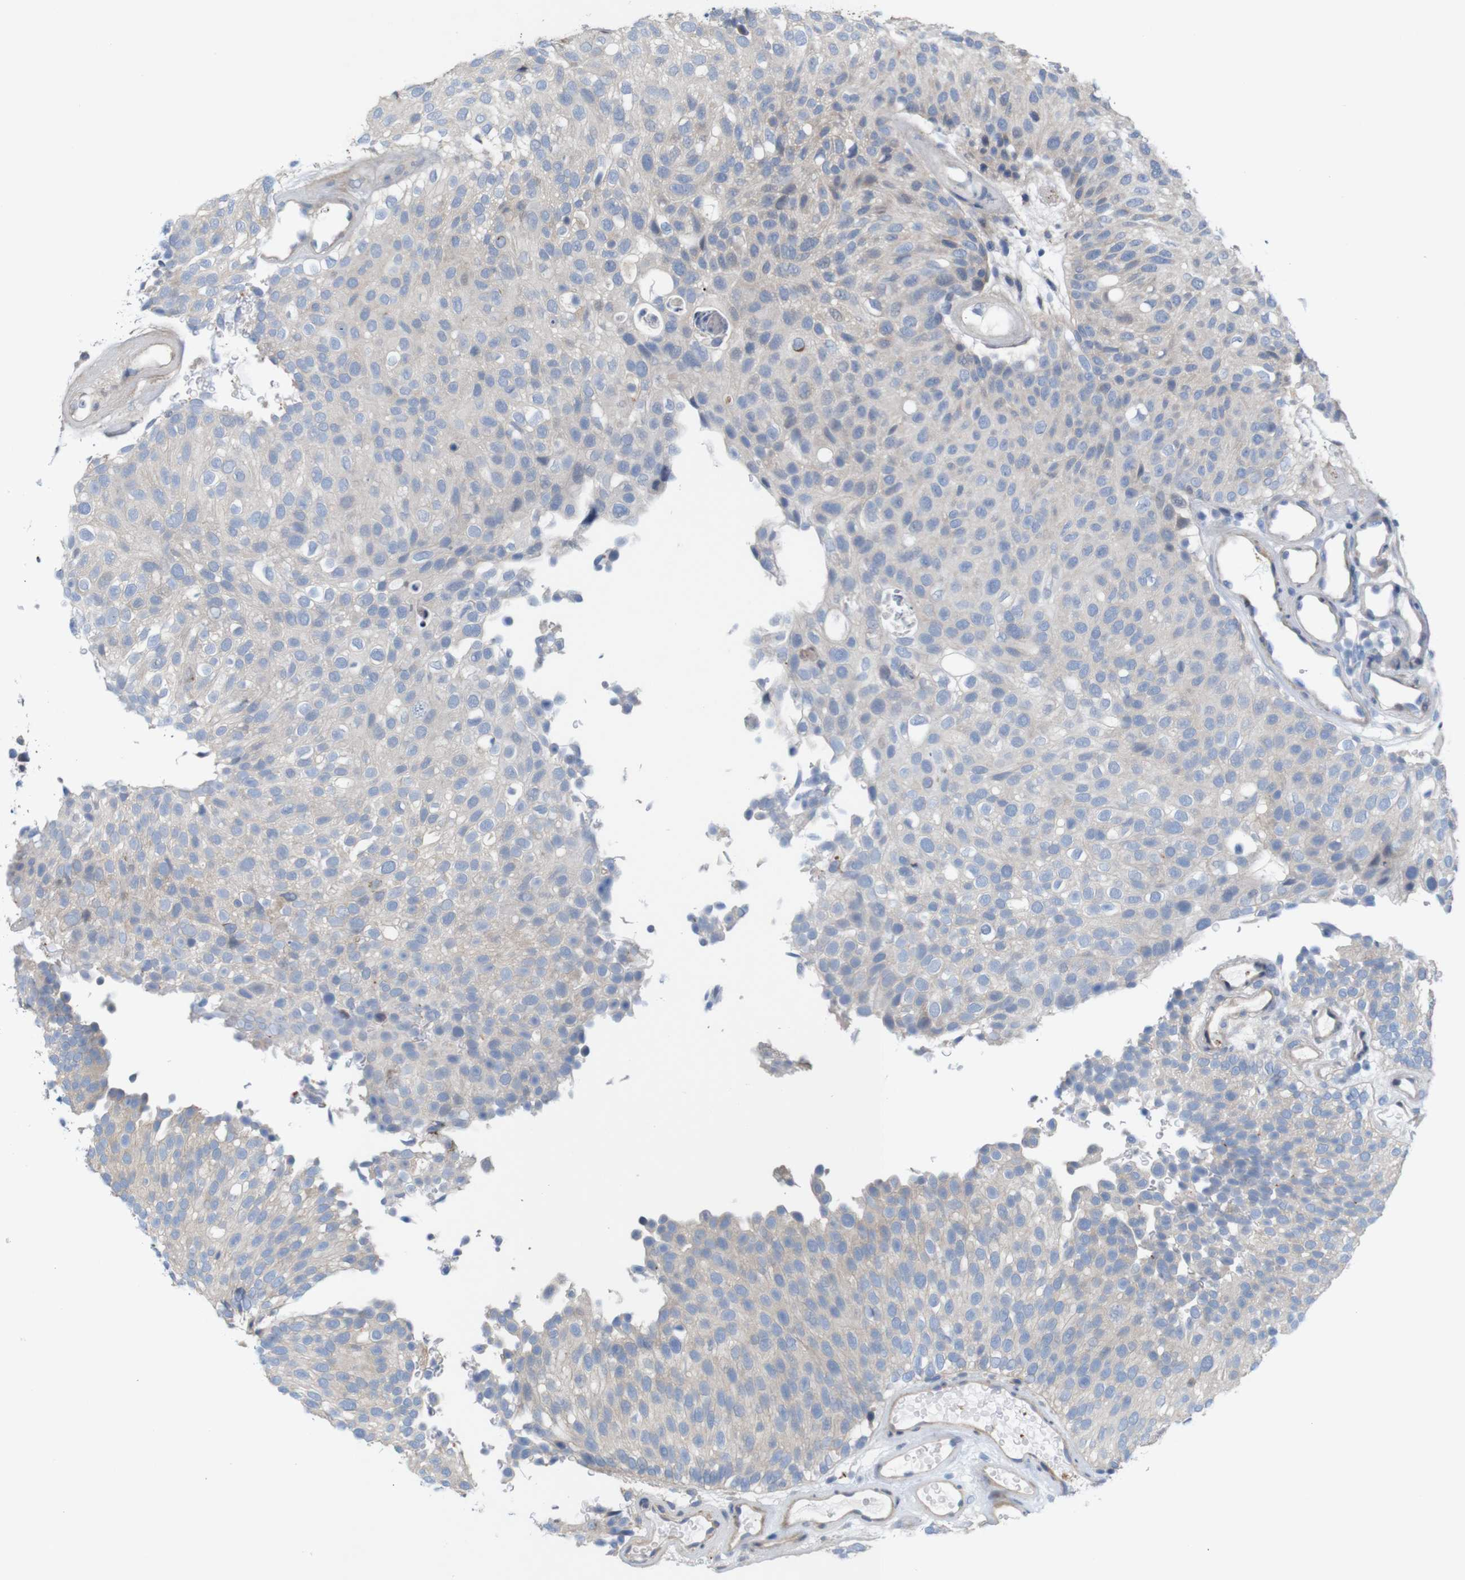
{"staining": {"intensity": "negative", "quantity": "none", "location": "none"}, "tissue": "urothelial cancer", "cell_type": "Tumor cells", "image_type": "cancer", "snomed": [{"axis": "morphology", "description": "Urothelial carcinoma, Low grade"}, {"axis": "topography", "description": "Urinary bladder"}], "caption": "Tumor cells show no significant positivity in urothelial carcinoma (low-grade).", "gene": "MYEOV", "patient": {"sex": "male", "age": 78}}